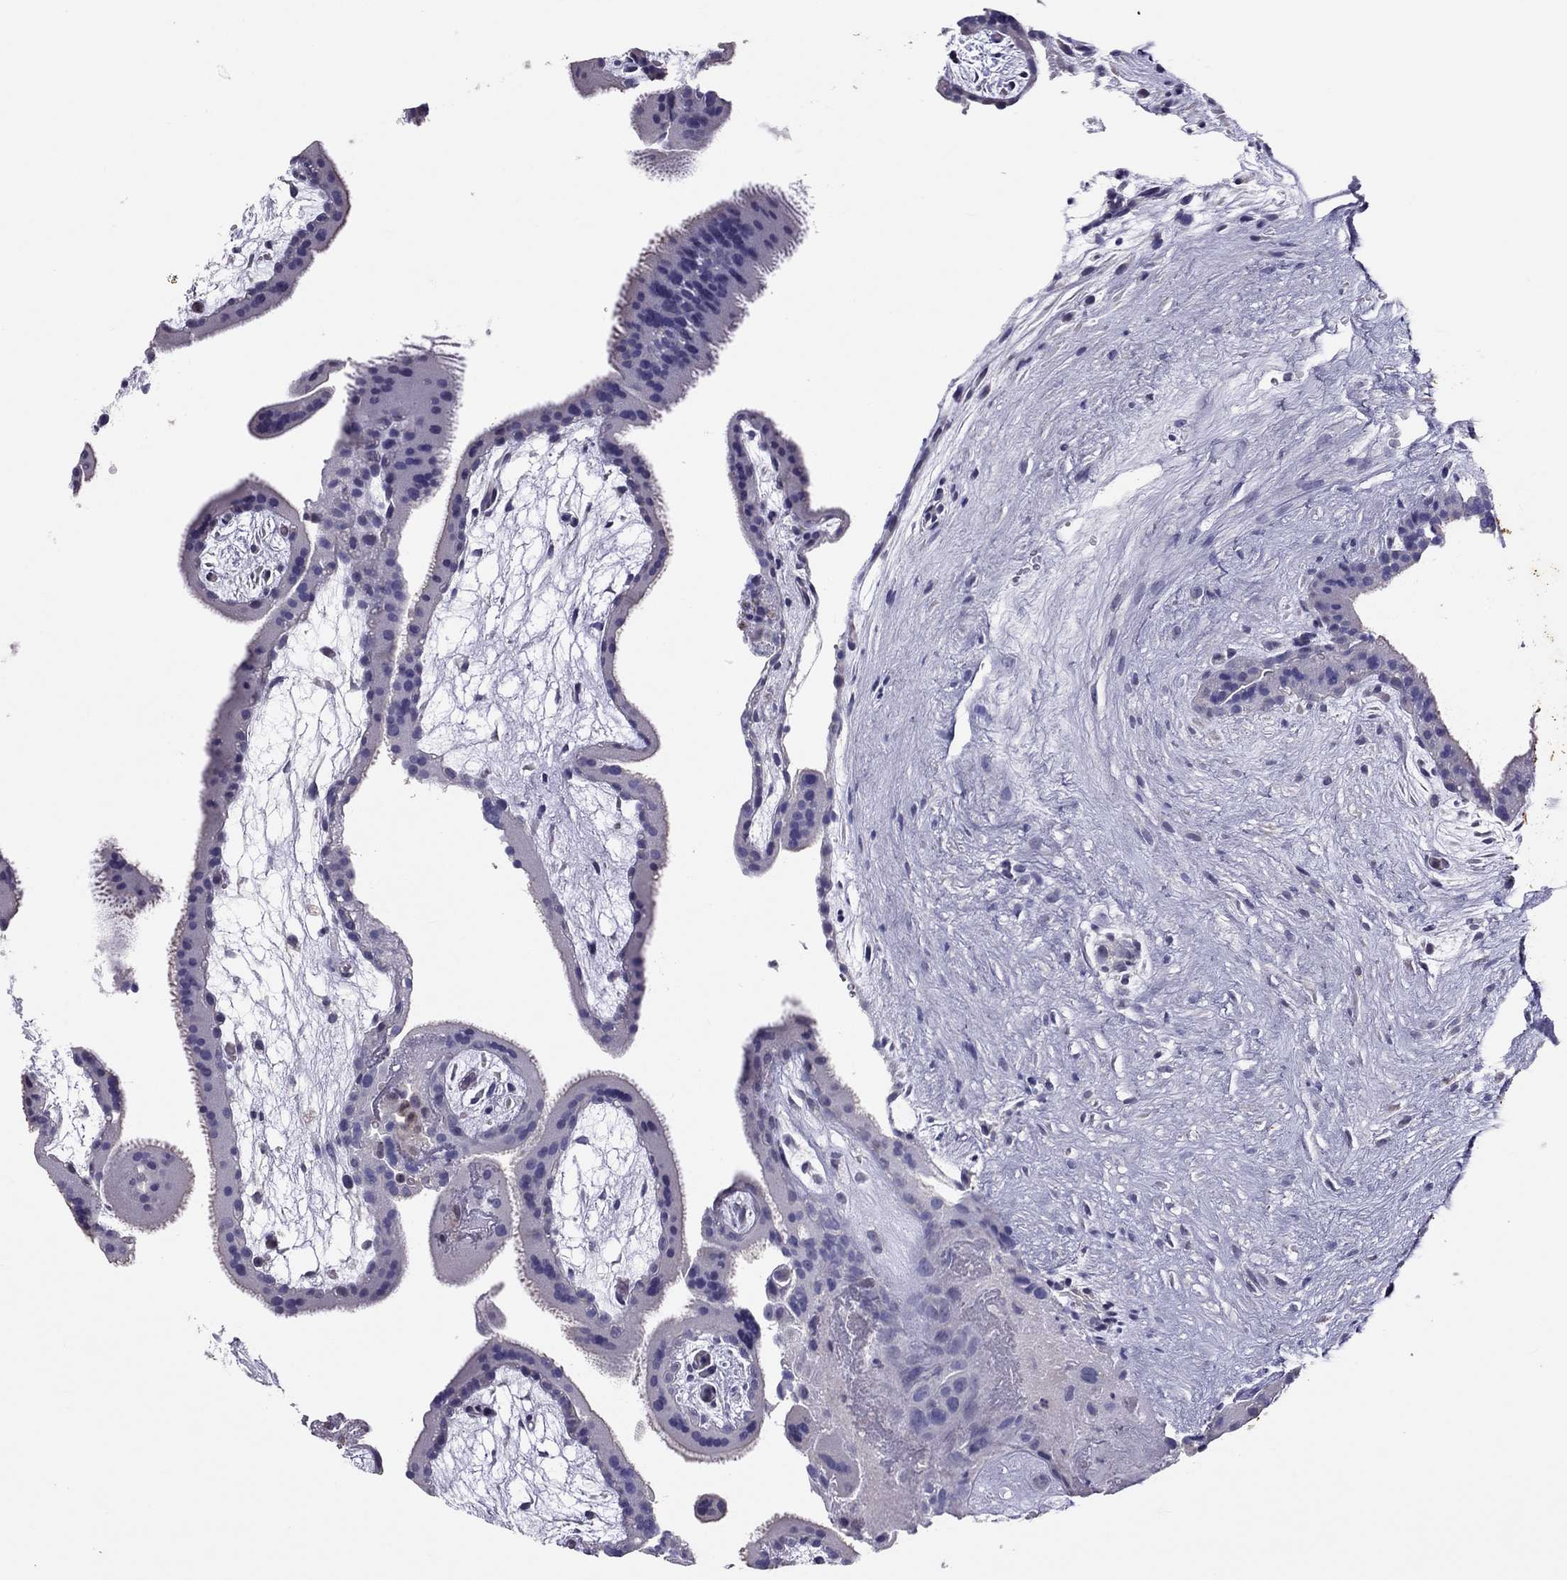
{"staining": {"intensity": "negative", "quantity": "none", "location": "none"}, "tissue": "placenta", "cell_type": "Decidual cells", "image_type": "normal", "snomed": [{"axis": "morphology", "description": "Normal tissue, NOS"}, {"axis": "topography", "description": "Placenta"}], "caption": "An immunohistochemistry histopathology image of normal placenta is shown. There is no staining in decidual cells of placenta.", "gene": "ADORA2A", "patient": {"sex": "female", "age": 19}}